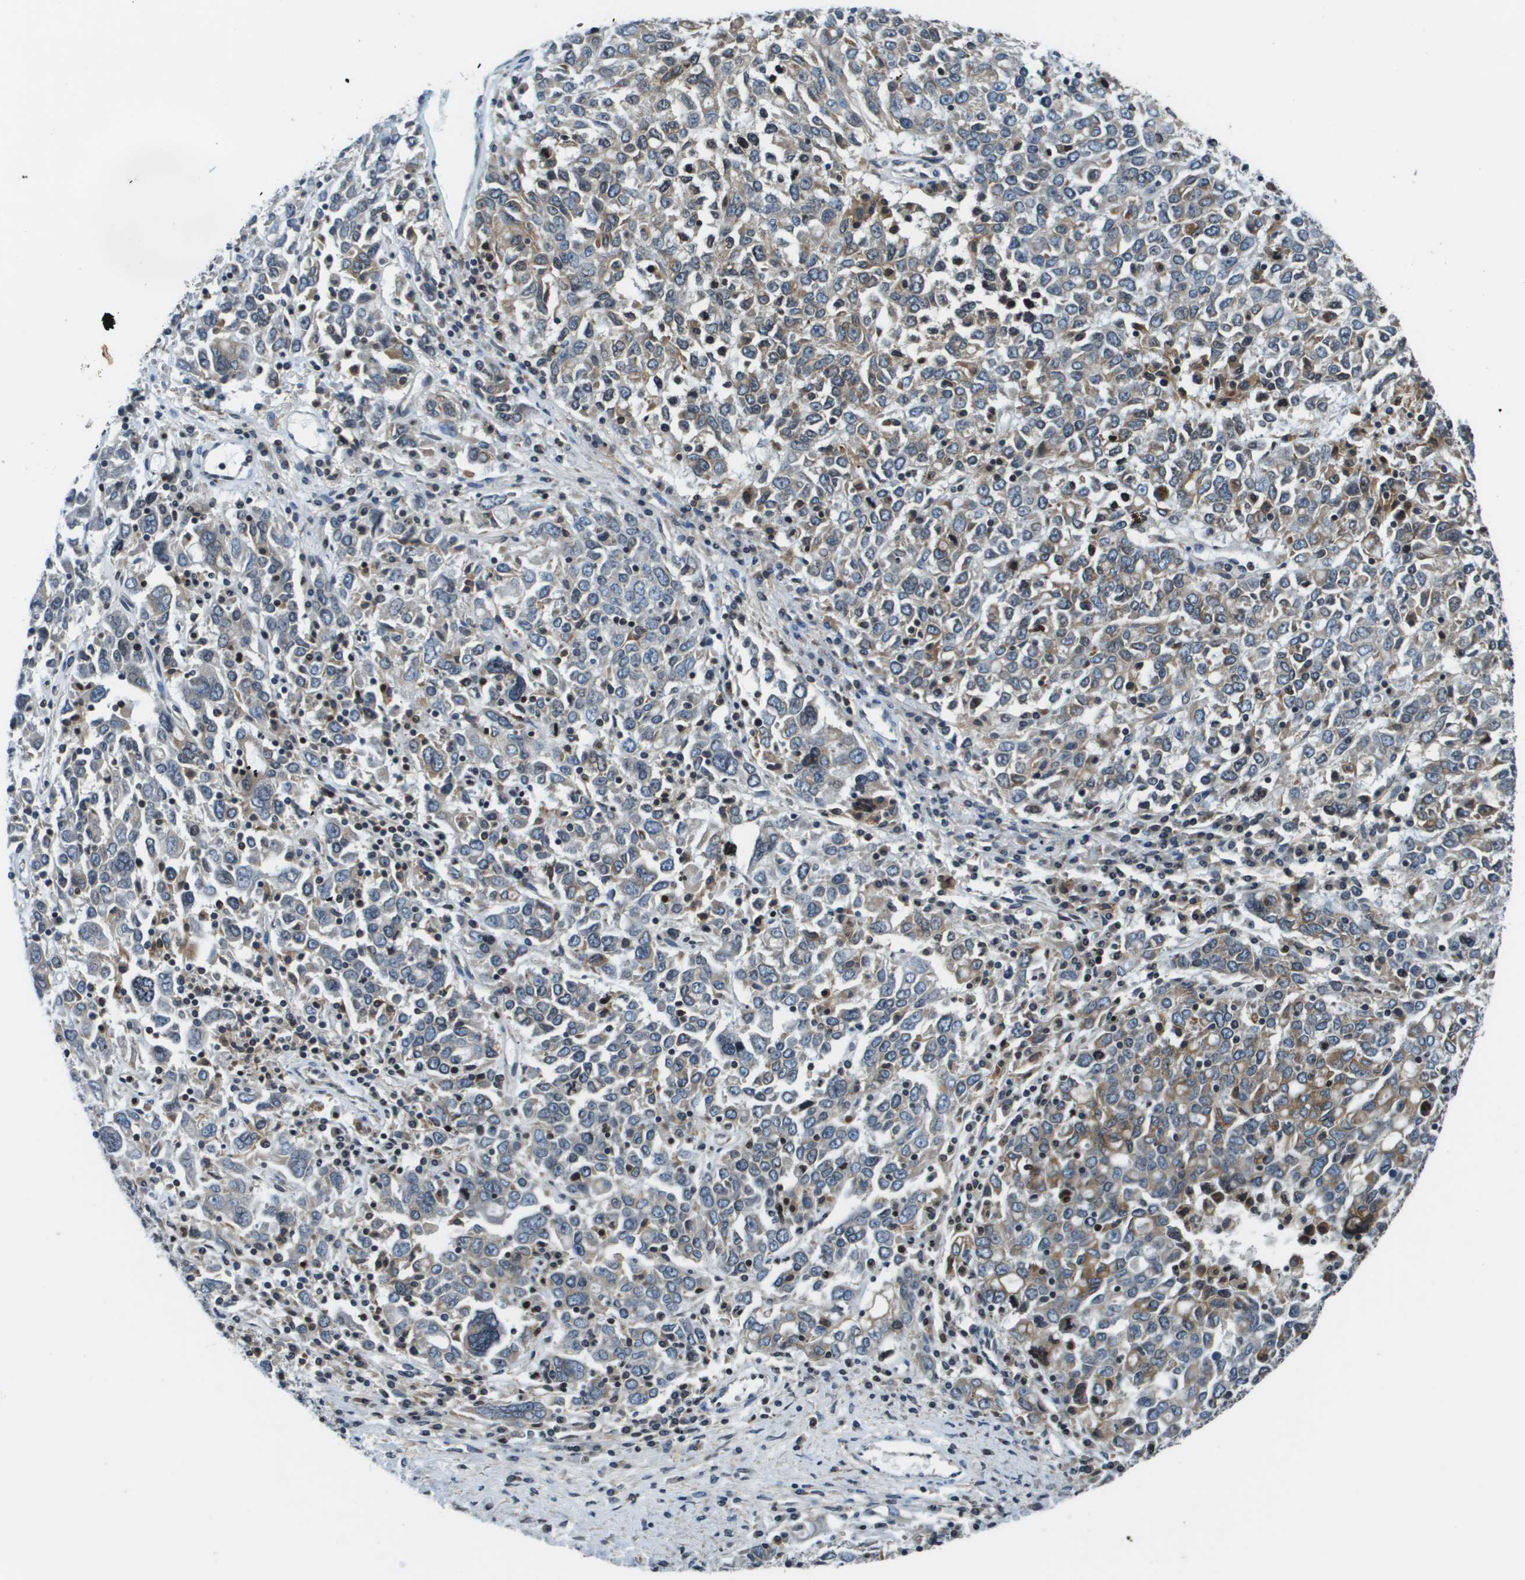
{"staining": {"intensity": "moderate", "quantity": "25%-75%", "location": "cytoplasmic/membranous"}, "tissue": "ovarian cancer", "cell_type": "Tumor cells", "image_type": "cancer", "snomed": [{"axis": "morphology", "description": "Carcinoma, endometroid"}, {"axis": "topography", "description": "Ovary"}], "caption": "Brown immunohistochemical staining in human endometroid carcinoma (ovarian) demonstrates moderate cytoplasmic/membranous staining in about 25%-75% of tumor cells.", "gene": "ESYT1", "patient": {"sex": "female", "age": 62}}